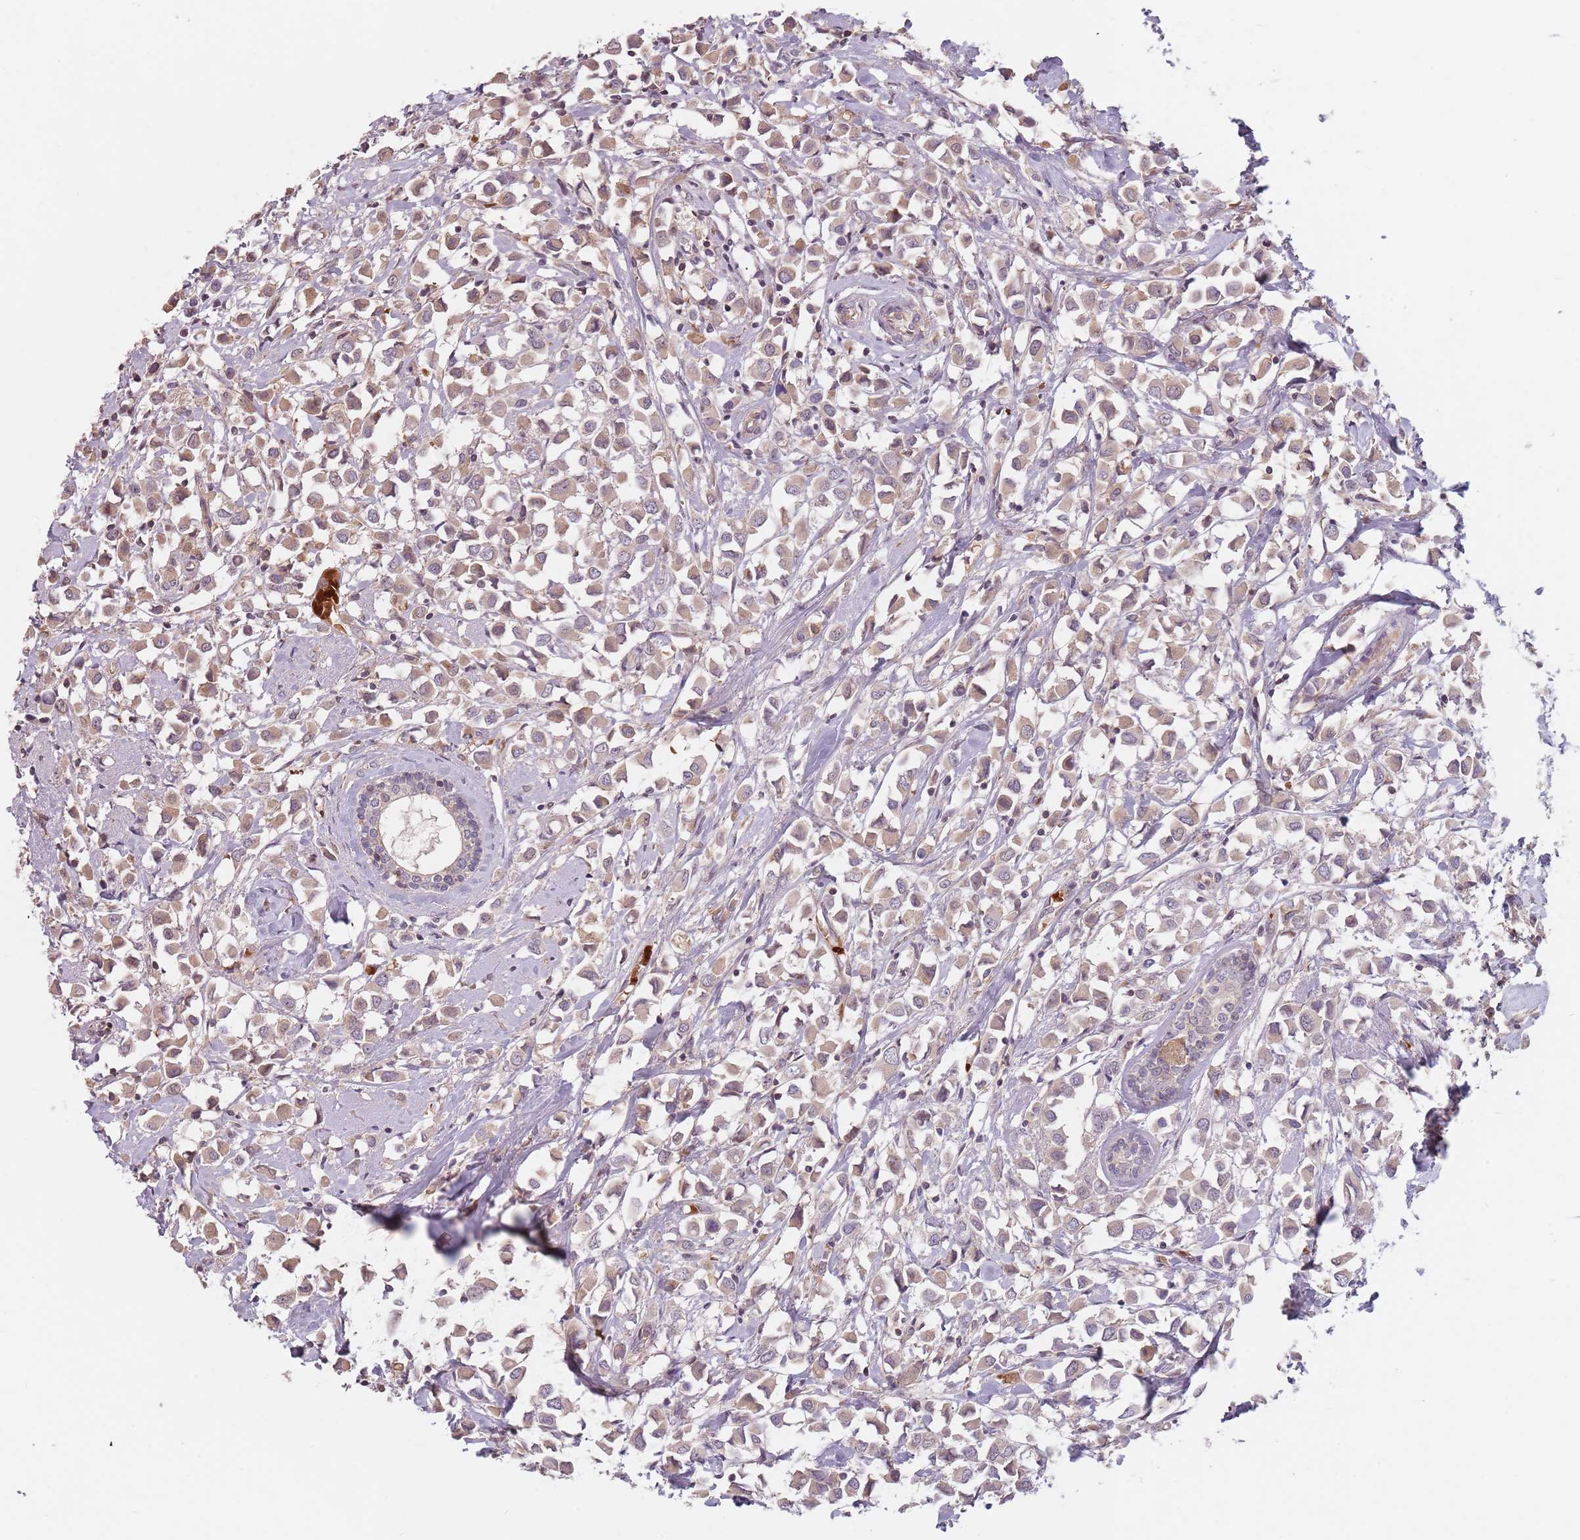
{"staining": {"intensity": "weak", "quantity": ">75%", "location": "cytoplasmic/membranous"}, "tissue": "breast cancer", "cell_type": "Tumor cells", "image_type": "cancer", "snomed": [{"axis": "morphology", "description": "Duct carcinoma"}, {"axis": "topography", "description": "Breast"}], "caption": "Immunohistochemistry (IHC) of breast cancer (intraductal carcinoma) exhibits low levels of weak cytoplasmic/membranous expression in about >75% of tumor cells.", "gene": "GPR180", "patient": {"sex": "female", "age": 61}}